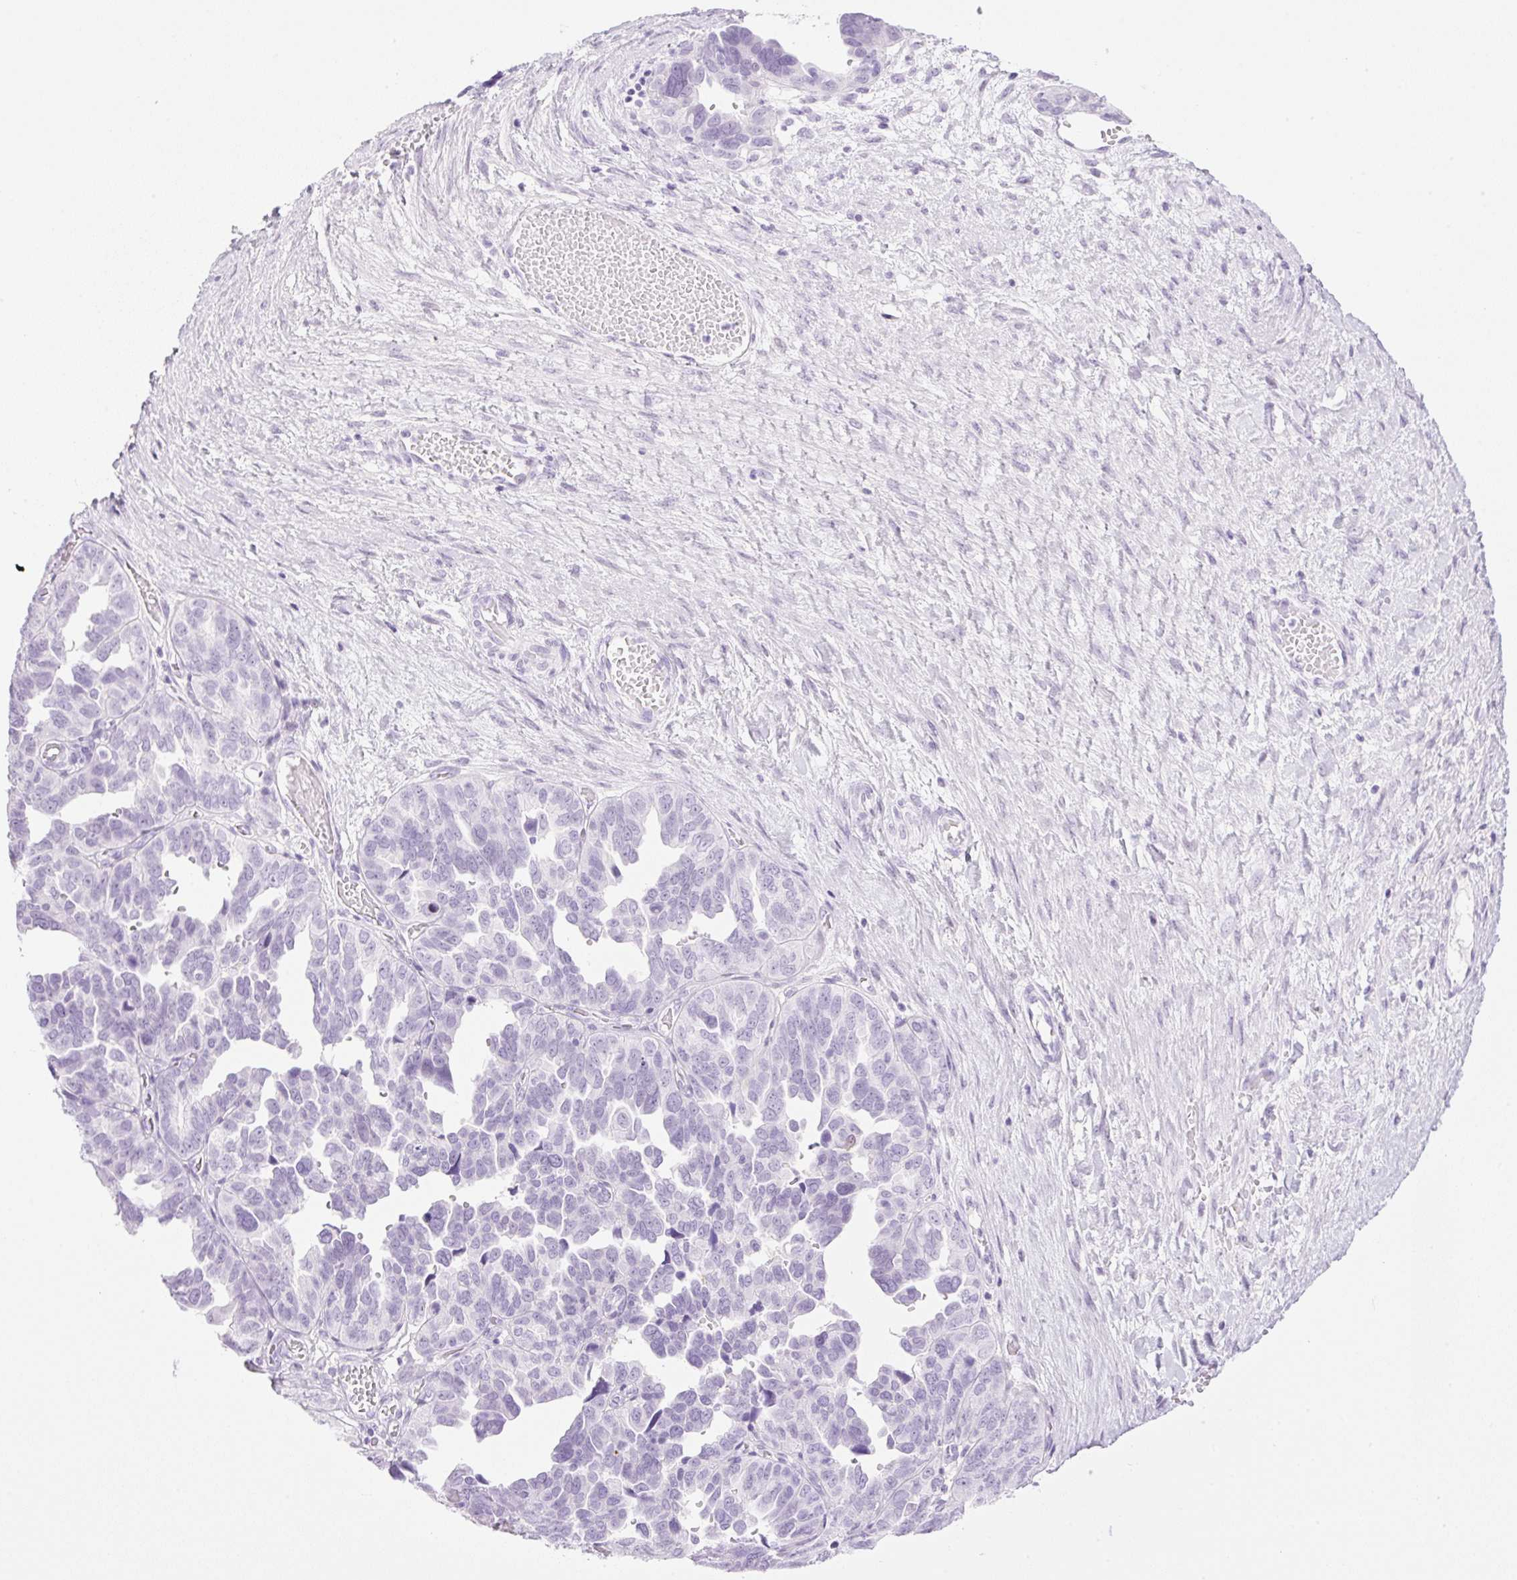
{"staining": {"intensity": "negative", "quantity": "none", "location": "none"}, "tissue": "ovarian cancer", "cell_type": "Tumor cells", "image_type": "cancer", "snomed": [{"axis": "morphology", "description": "Cystadenocarcinoma, serous, NOS"}, {"axis": "topography", "description": "Ovary"}], "caption": "High magnification brightfield microscopy of ovarian cancer stained with DAB (3,3'-diaminobenzidine) (brown) and counterstained with hematoxylin (blue): tumor cells show no significant expression.", "gene": "SPRR4", "patient": {"sex": "female", "age": 64}}